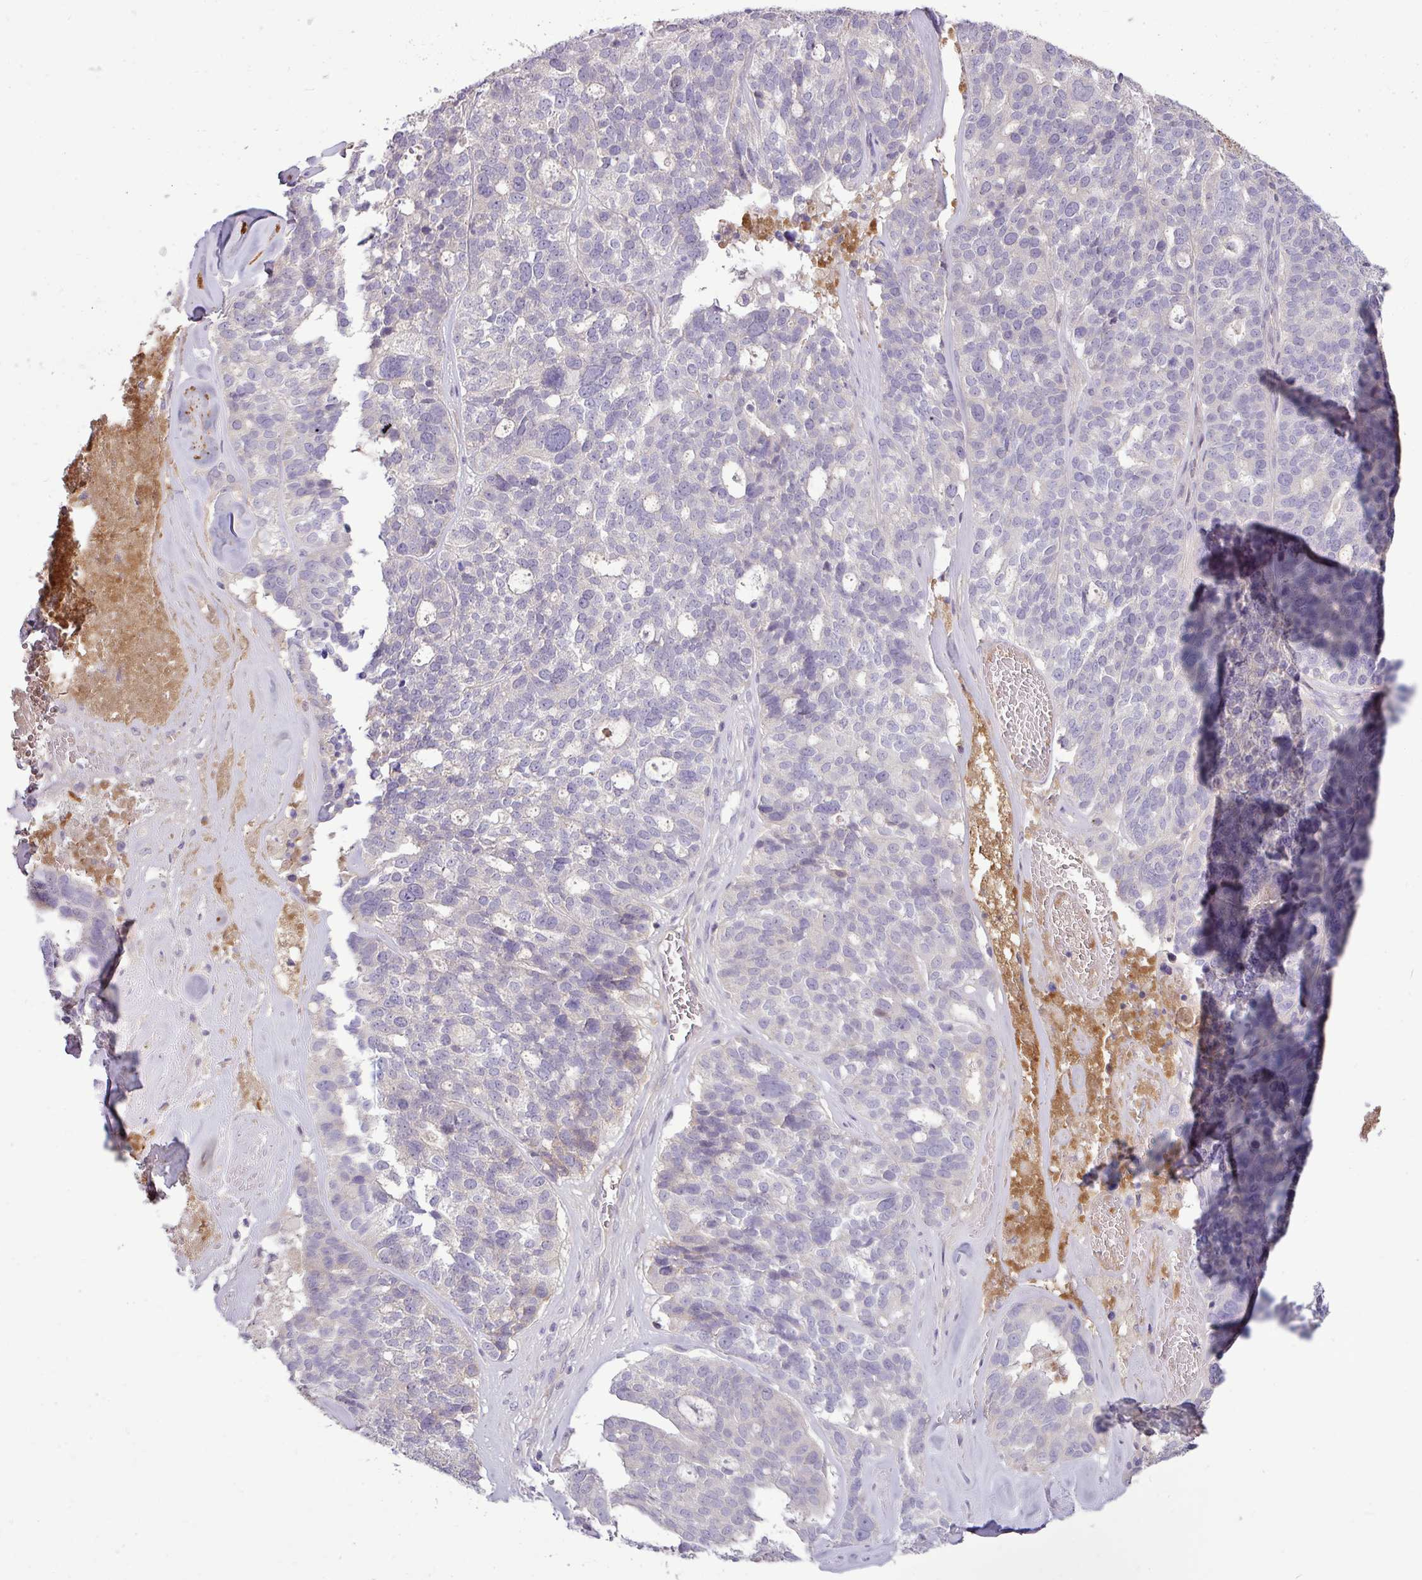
{"staining": {"intensity": "negative", "quantity": "none", "location": "none"}, "tissue": "ovarian cancer", "cell_type": "Tumor cells", "image_type": "cancer", "snomed": [{"axis": "morphology", "description": "Cystadenocarcinoma, serous, NOS"}, {"axis": "topography", "description": "Ovary"}], "caption": "An image of ovarian cancer (serous cystadenocarcinoma) stained for a protein reveals no brown staining in tumor cells.", "gene": "APOM", "patient": {"sex": "female", "age": 59}}